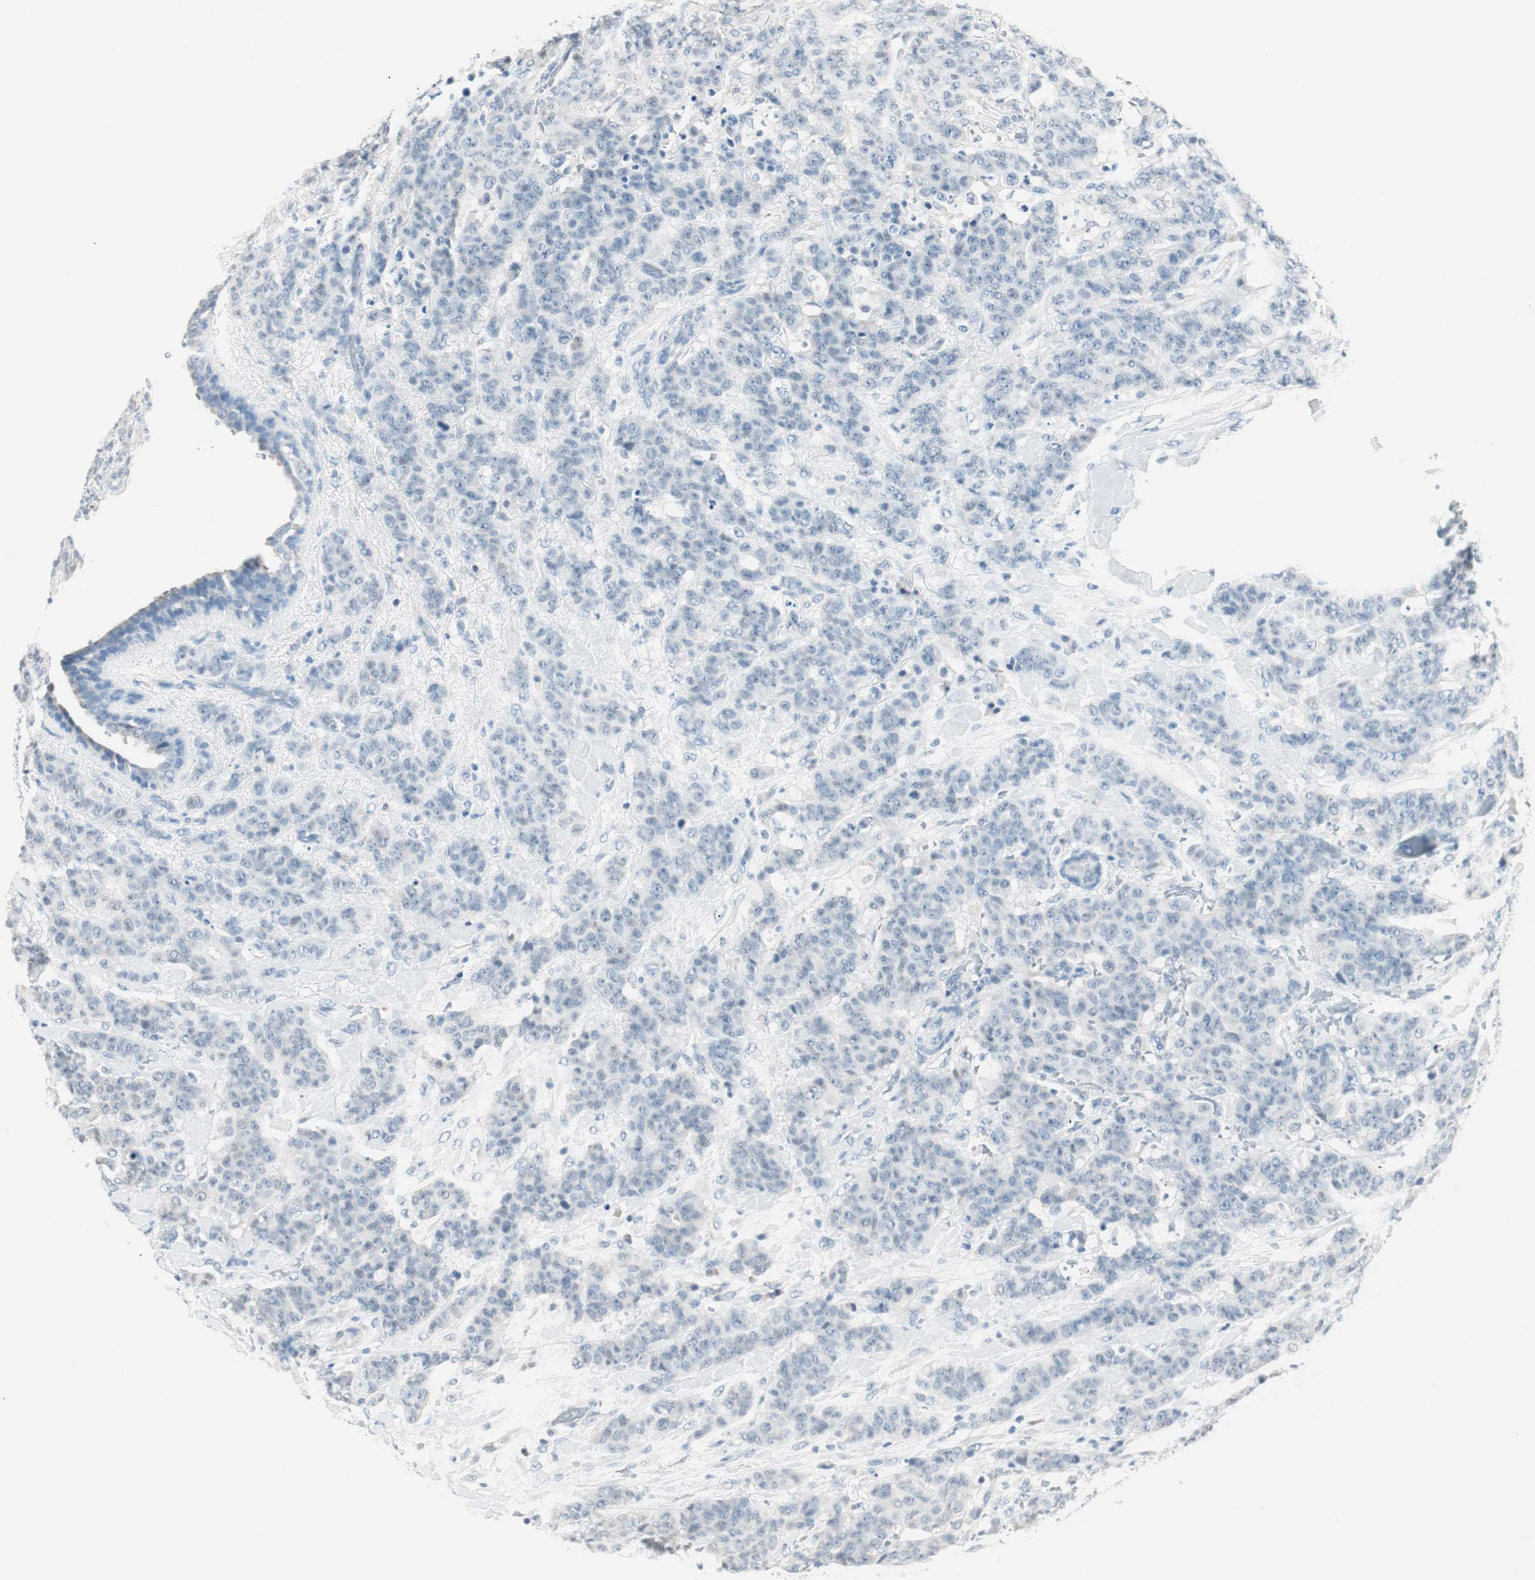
{"staining": {"intensity": "negative", "quantity": "none", "location": "none"}, "tissue": "breast cancer", "cell_type": "Tumor cells", "image_type": "cancer", "snomed": [{"axis": "morphology", "description": "Duct carcinoma"}, {"axis": "topography", "description": "Breast"}], "caption": "High magnification brightfield microscopy of breast cancer (intraductal carcinoma) stained with DAB (brown) and counterstained with hematoxylin (blue): tumor cells show no significant expression.", "gene": "HOXB13", "patient": {"sex": "female", "age": 40}}